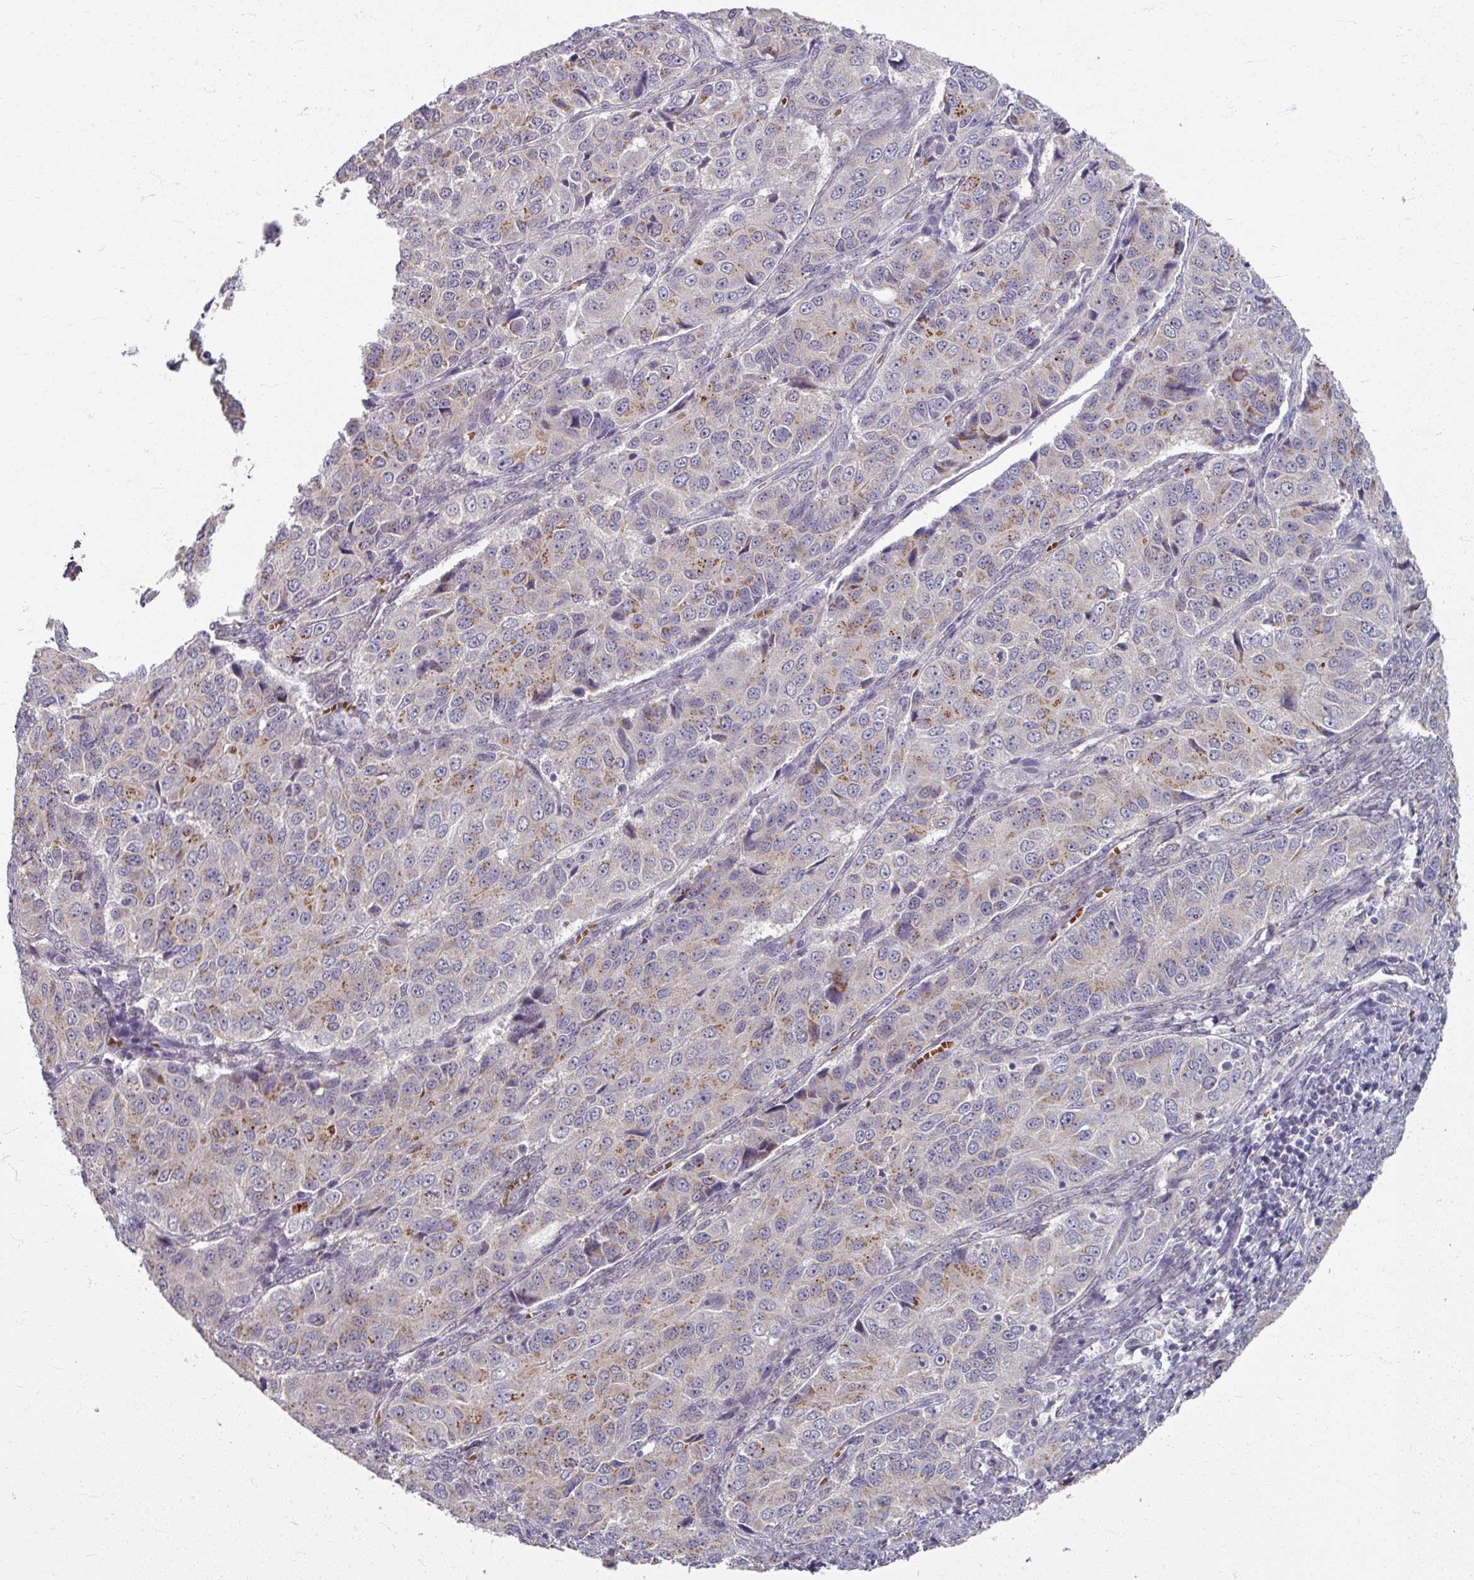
{"staining": {"intensity": "moderate", "quantity": "<25%", "location": "cytoplasmic/membranous"}, "tissue": "ovarian cancer", "cell_type": "Tumor cells", "image_type": "cancer", "snomed": [{"axis": "morphology", "description": "Carcinoma, endometroid"}, {"axis": "topography", "description": "Ovary"}], "caption": "DAB immunohistochemical staining of endometroid carcinoma (ovarian) exhibits moderate cytoplasmic/membranous protein staining in approximately <25% of tumor cells.", "gene": "KMT5C", "patient": {"sex": "female", "age": 51}}